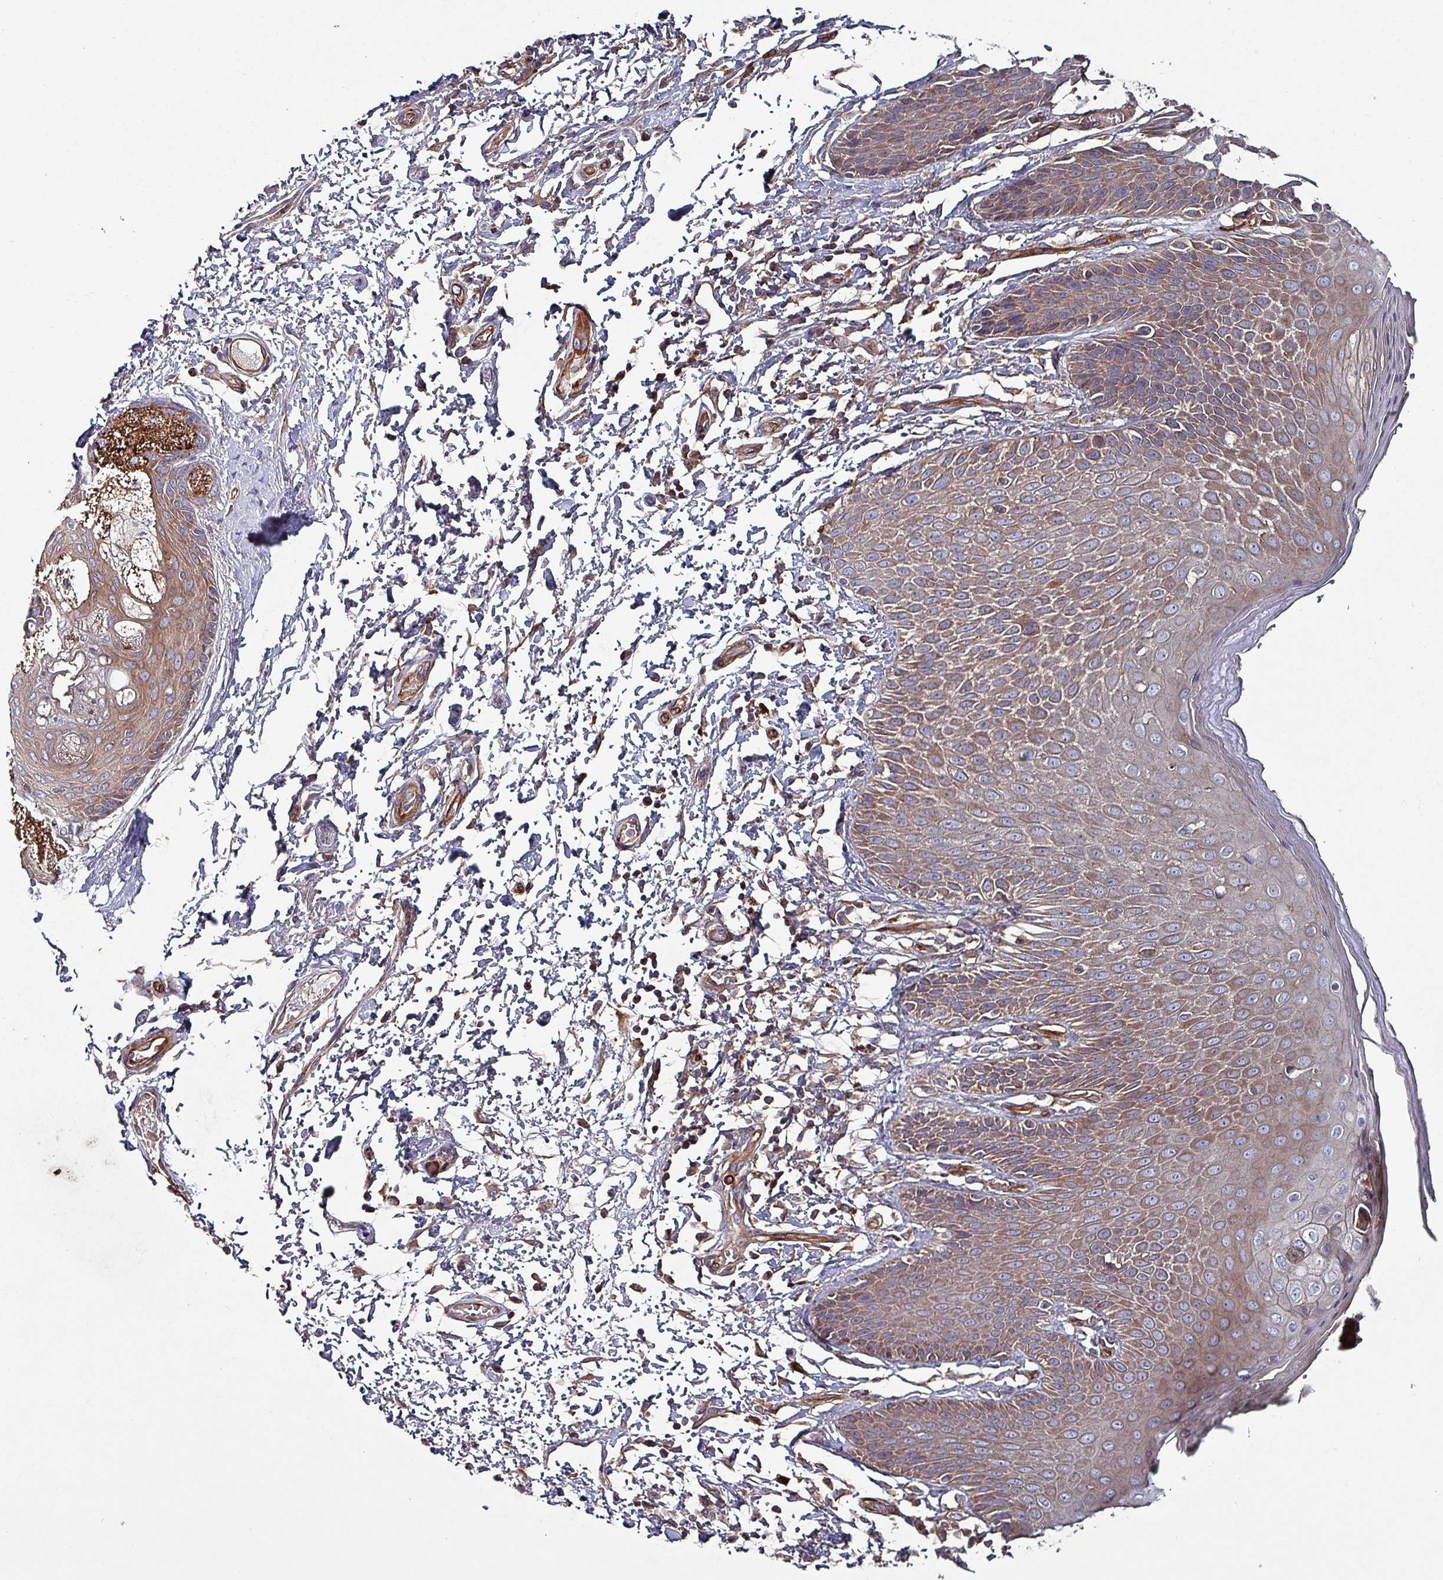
{"staining": {"intensity": "moderate", "quantity": "25%-75%", "location": "cytoplasmic/membranous"}, "tissue": "skin", "cell_type": "Epidermal cells", "image_type": "normal", "snomed": [{"axis": "morphology", "description": "Normal tissue, NOS"}, {"axis": "topography", "description": "Peripheral nerve tissue"}], "caption": "An IHC histopathology image of benign tissue is shown. Protein staining in brown highlights moderate cytoplasmic/membranous positivity in skin within epidermal cells.", "gene": "ANO10", "patient": {"sex": "male", "age": 51}}